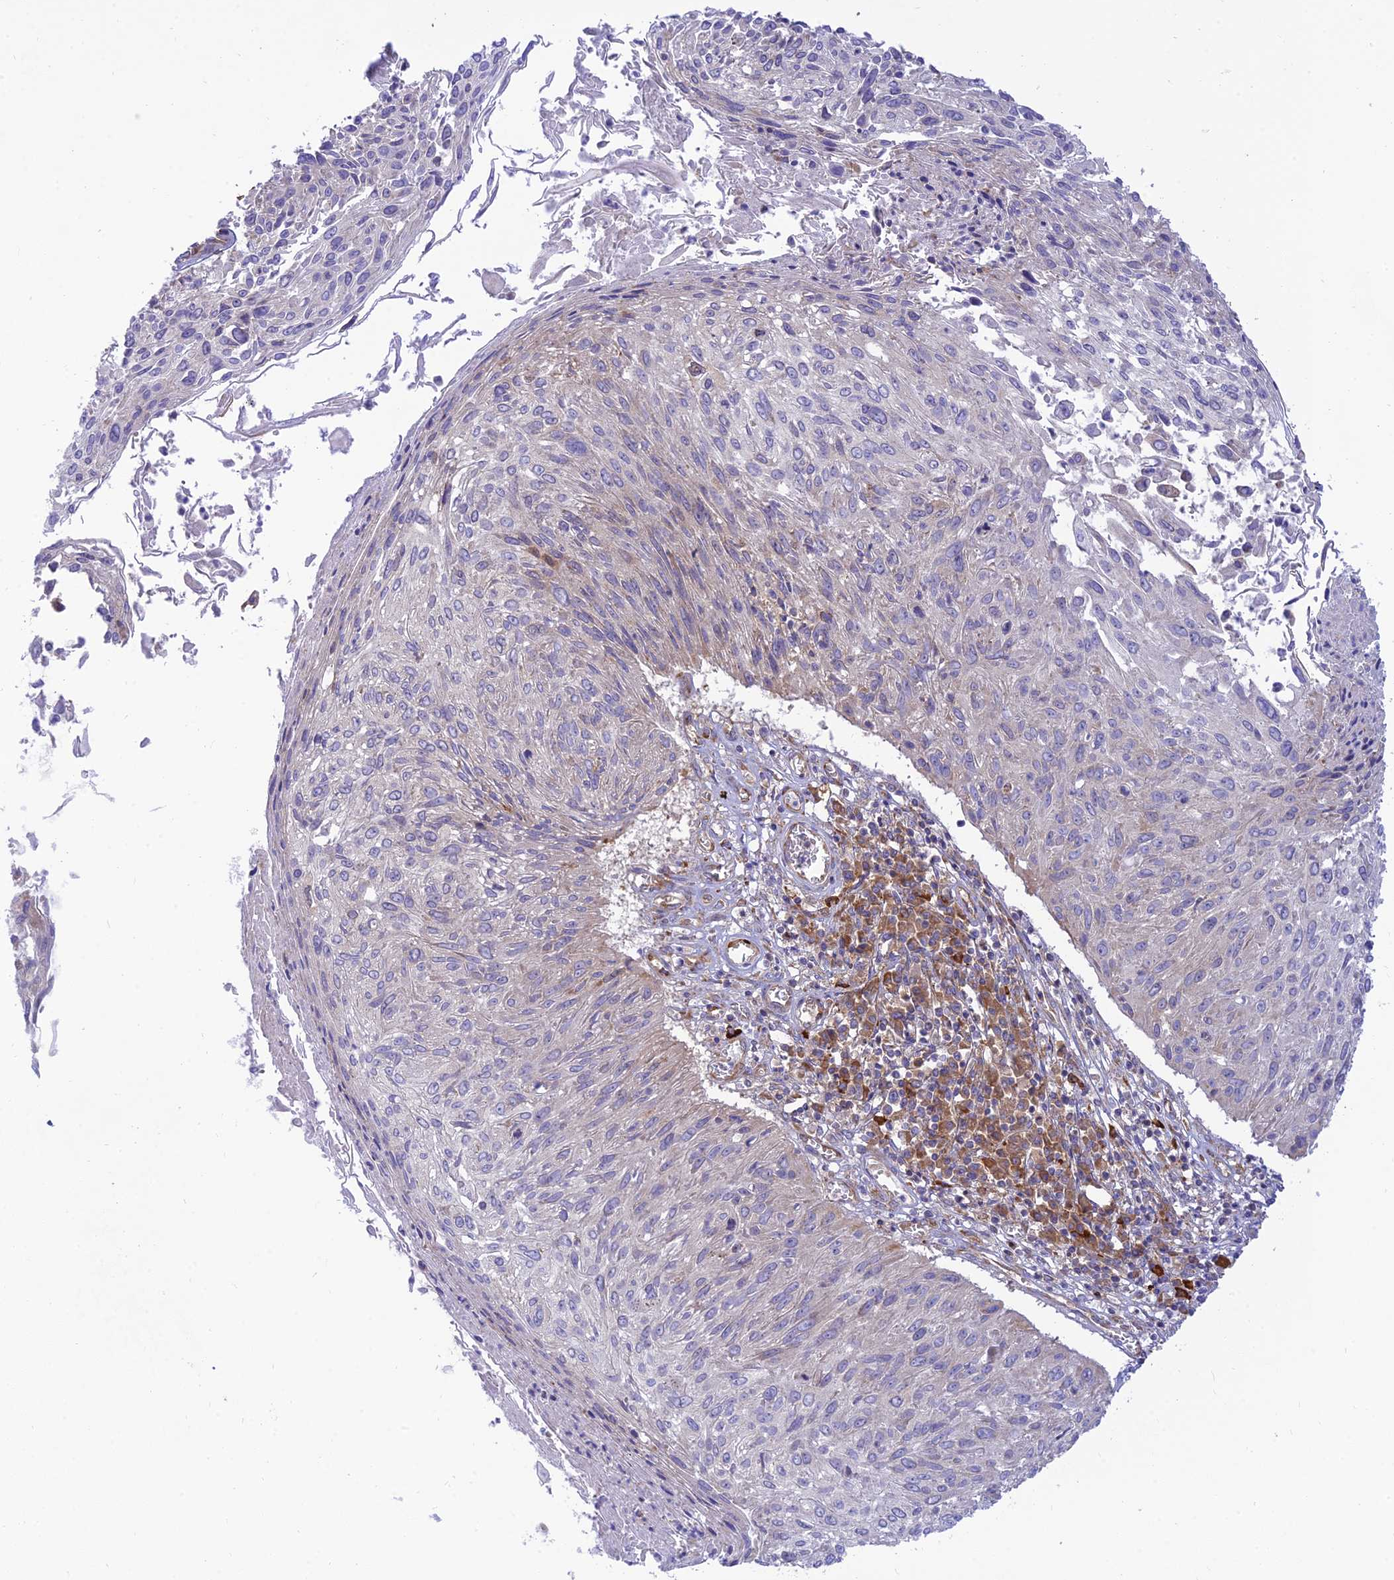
{"staining": {"intensity": "weak", "quantity": "<25%", "location": "cytoplasmic/membranous"}, "tissue": "cervical cancer", "cell_type": "Tumor cells", "image_type": "cancer", "snomed": [{"axis": "morphology", "description": "Squamous cell carcinoma, NOS"}, {"axis": "topography", "description": "Cervix"}], "caption": "An IHC micrograph of squamous cell carcinoma (cervical) is shown. There is no staining in tumor cells of squamous cell carcinoma (cervical). Brightfield microscopy of IHC stained with DAB (brown) and hematoxylin (blue), captured at high magnification.", "gene": "PIMREG", "patient": {"sex": "female", "age": 51}}